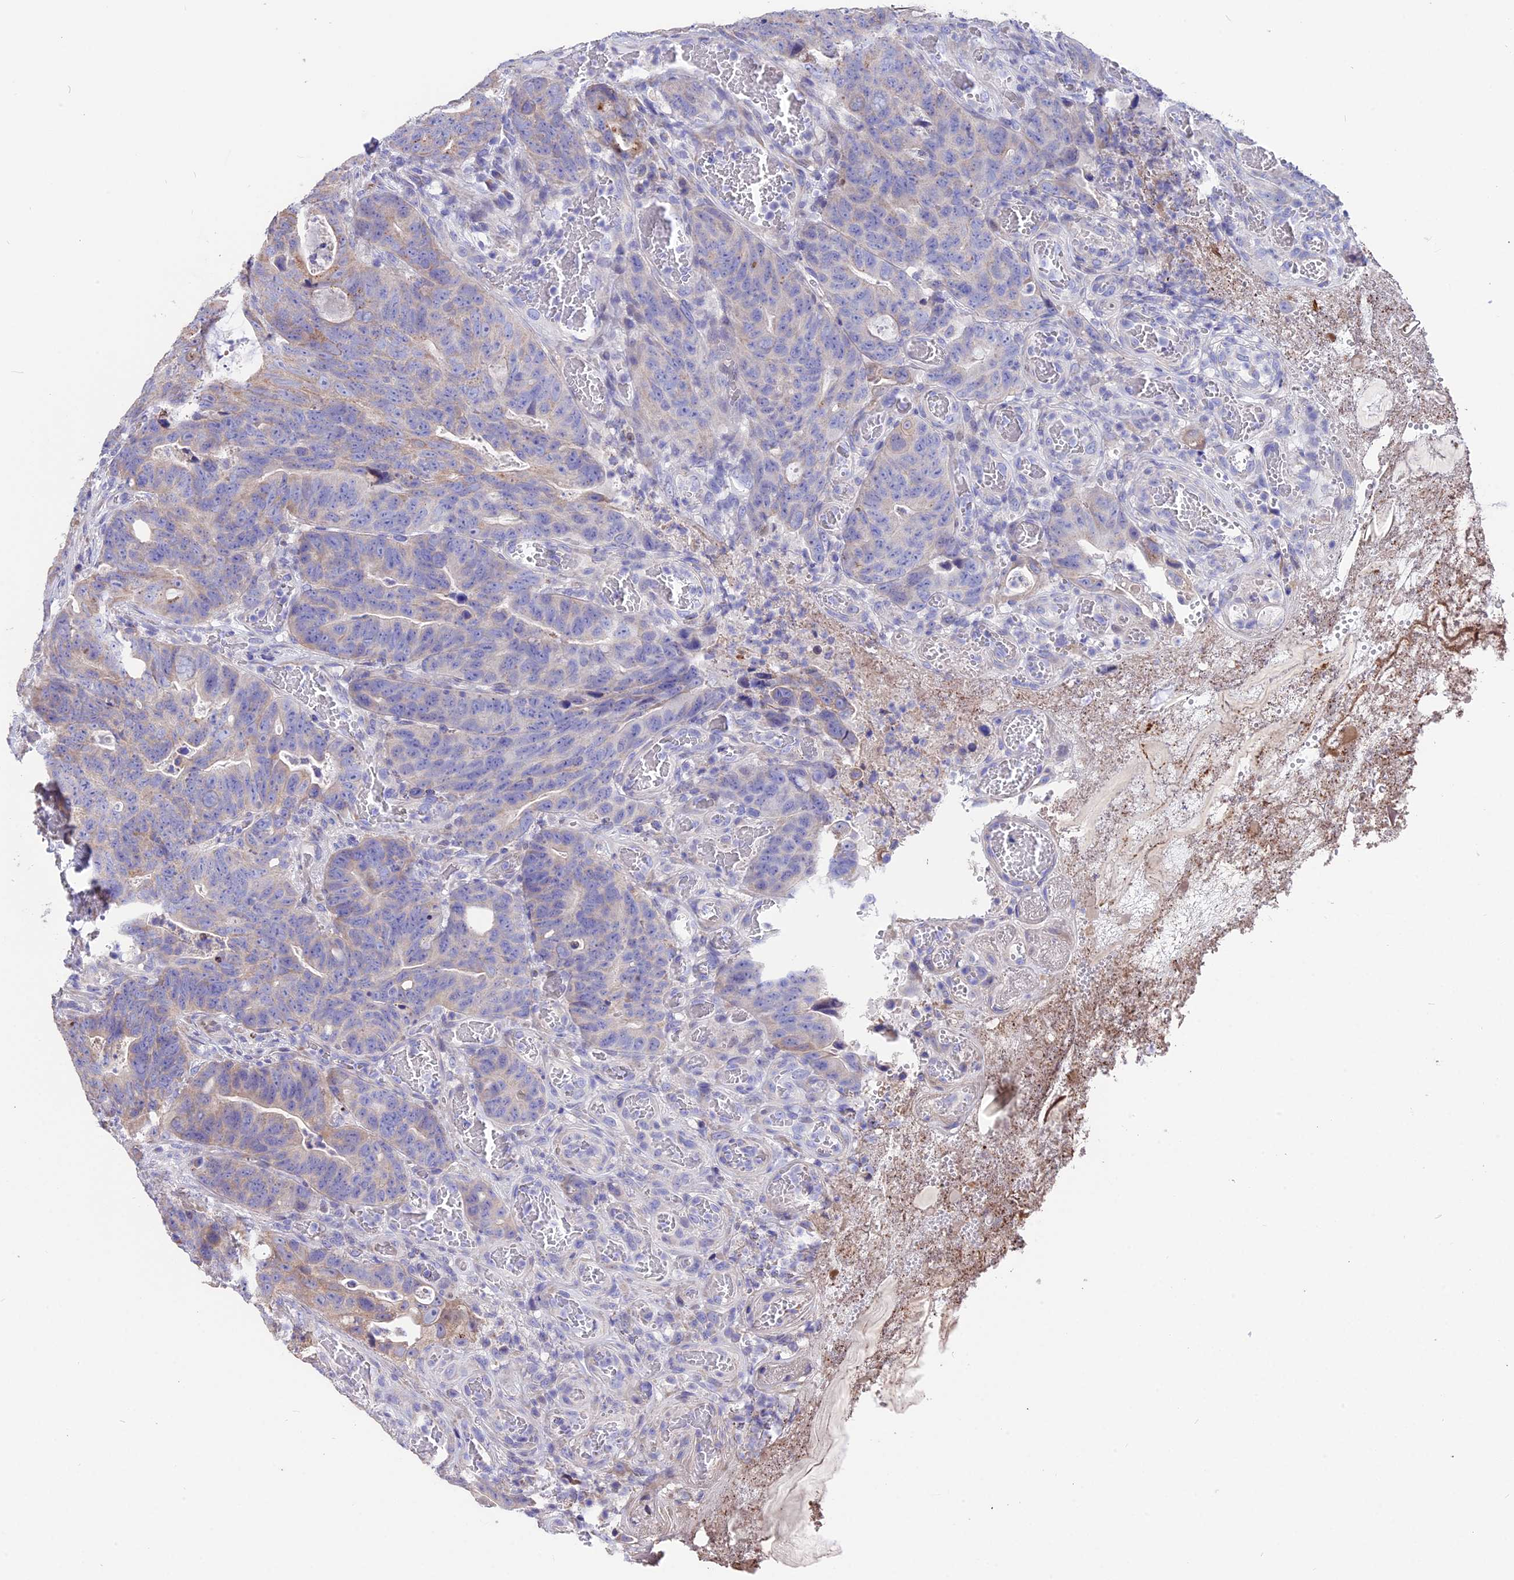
{"staining": {"intensity": "moderate", "quantity": "<25%", "location": "cytoplasmic/membranous"}, "tissue": "colorectal cancer", "cell_type": "Tumor cells", "image_type": "cancer", "snomed": [{"axis": "morphology", "description": "Adenocarcinoma, NOS"}, {"axis": "topography", "description": "Colon"}], "caption": "Colorectal adenocarcinoma stained with a brown dye demonstrates moderate cytoplasmic/membranous positive positivity in approximately <25% of tumor cells.", "gene": "CYP2U1", "patient": {"sex": "female", "age": 82}}